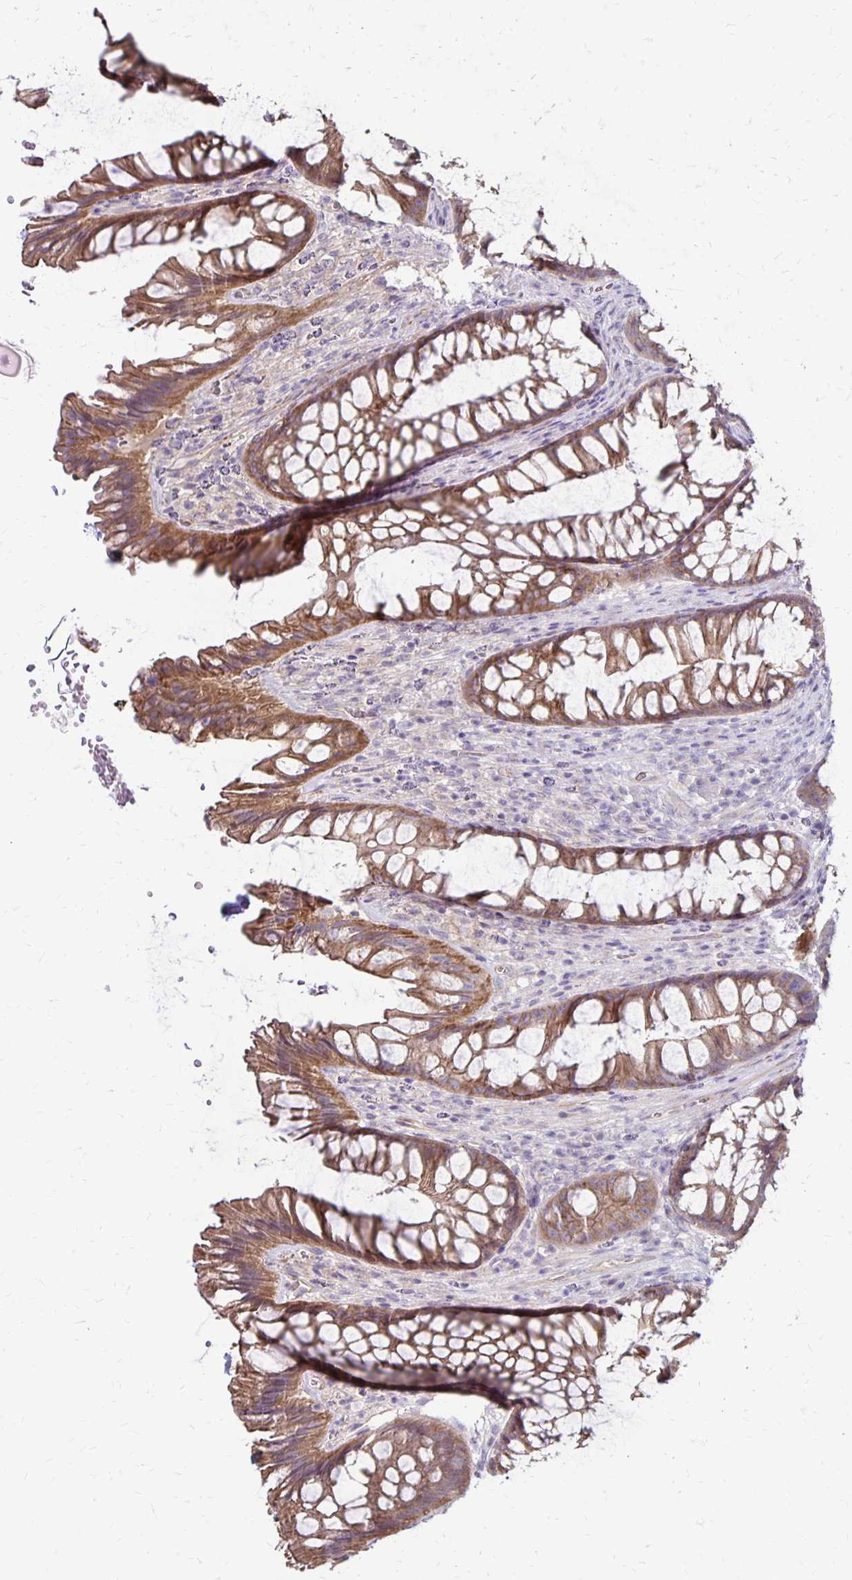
{"staining": {"intensity": "moderate", "quantity": ">75%", "location": "cytoplasmic/membranous"}, "tissue": "rectum", "cell_type": "Glandular cells", "image_type": "normal", "snomed": [{"axis": "morphology", "description": "Normal tissue, NOS"}, {"axis": "topography", "description": "Rectum"}], "caption": "A medium amount of moderate cytoplasmic/membranous expression is present in about >75% of glandular cells in benign rectum.", "gene": "KATNBL1", "patient": {"sex": "male", "age": 53}}